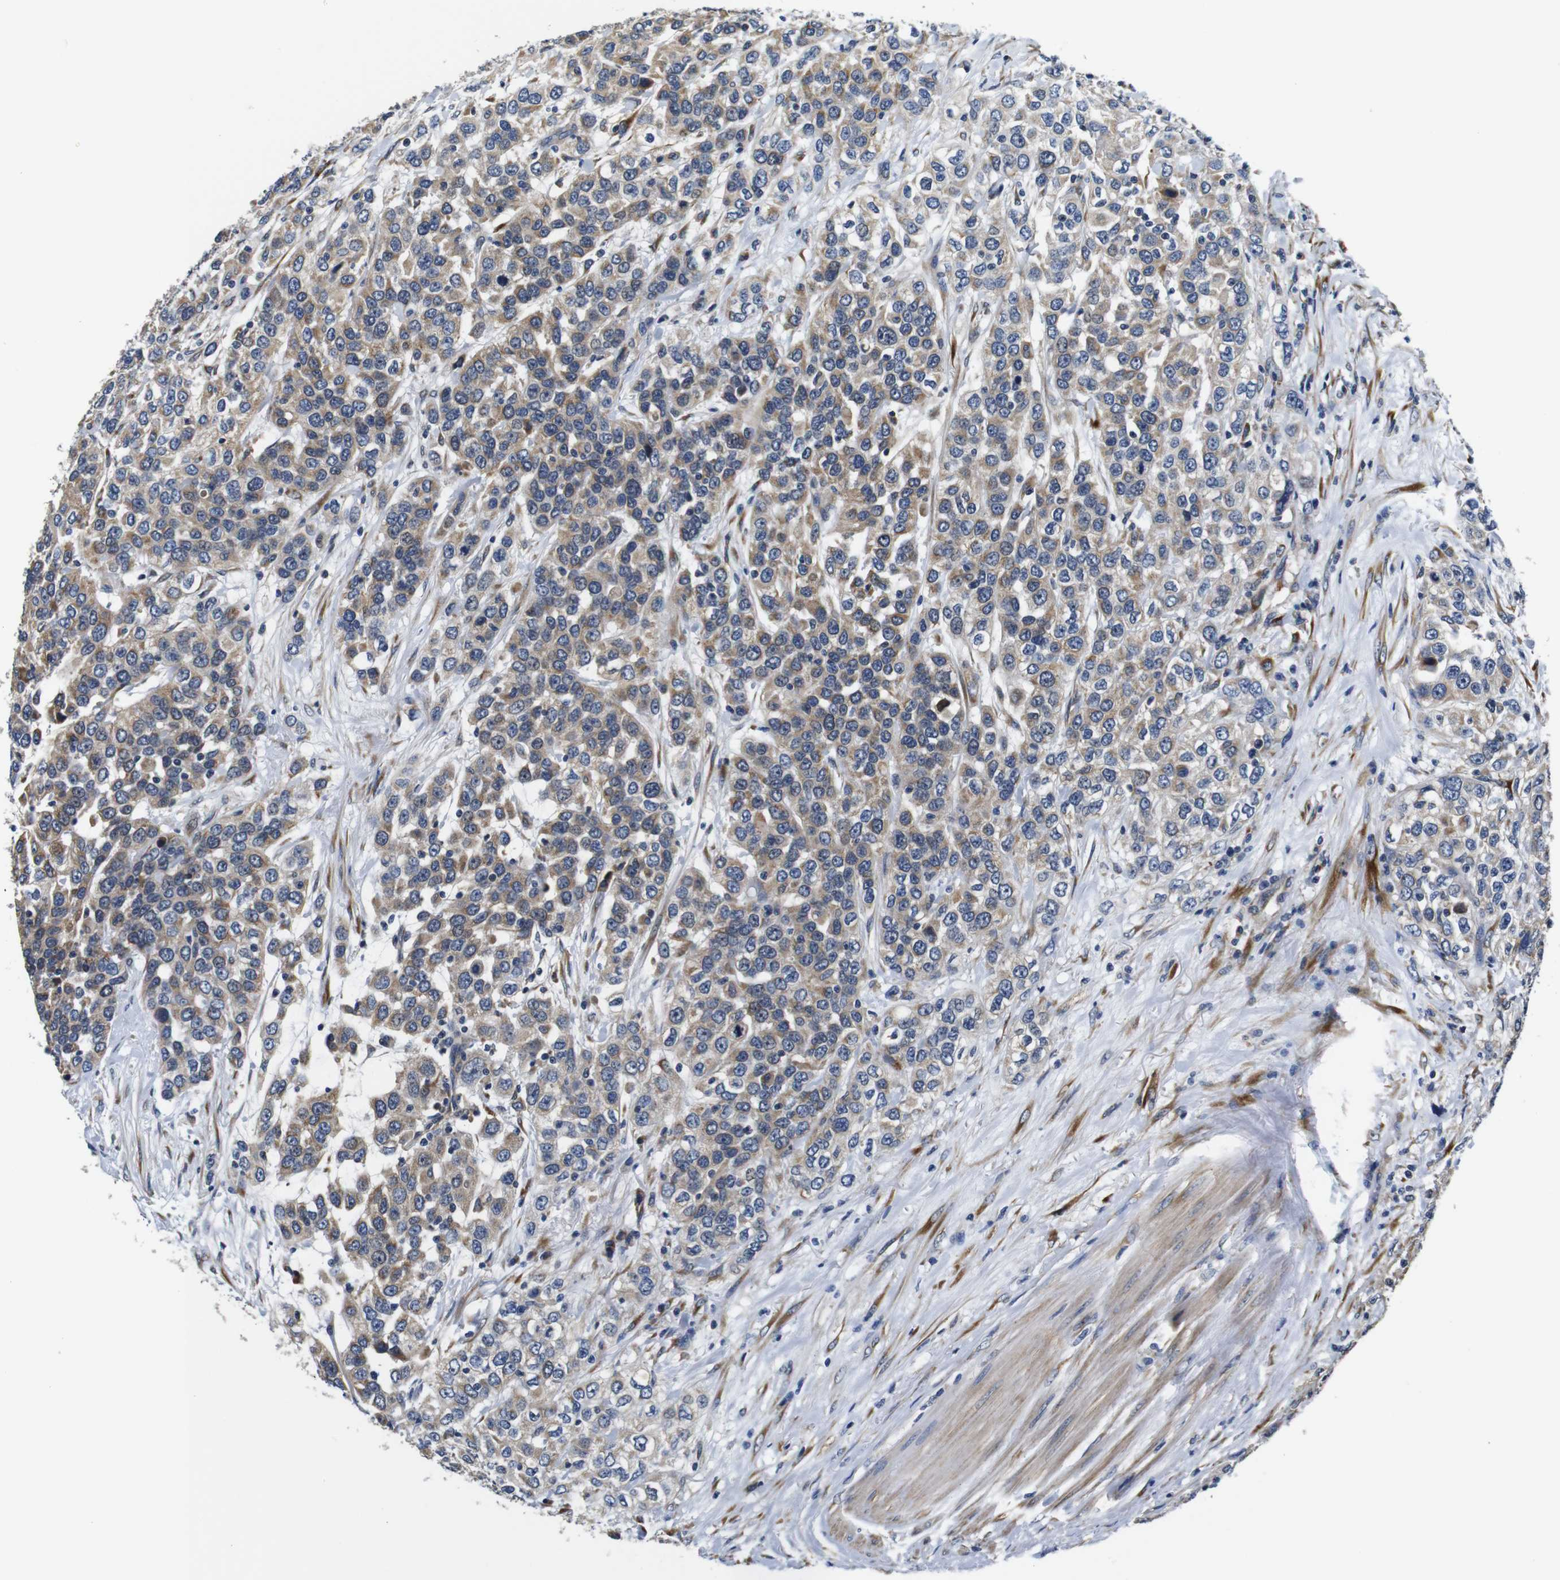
{"staining": {"intensity": "weak", "quantity": ">75%", "location": "cytoplasmic/membranous"}, "tissue": "urothelial cancer", "cell_type": "Tumor cells", "image_type": "cancer", "snomed": [{"axis": "morphology", "description": "Urothelial carcinoma, High grade"}, {"axis": "topography", "description": "Urinary bladder"}], "caption": "Protein expression analysis of urothelial cancer demonstrates weak cytoplasmic/membranous staining in about >75% of tumor cells. (brown staining indicates protein expression, while blue staining denotes nuclei).", "gene": "FKBP14", "patient": {"sex": "female", "age": 80}}